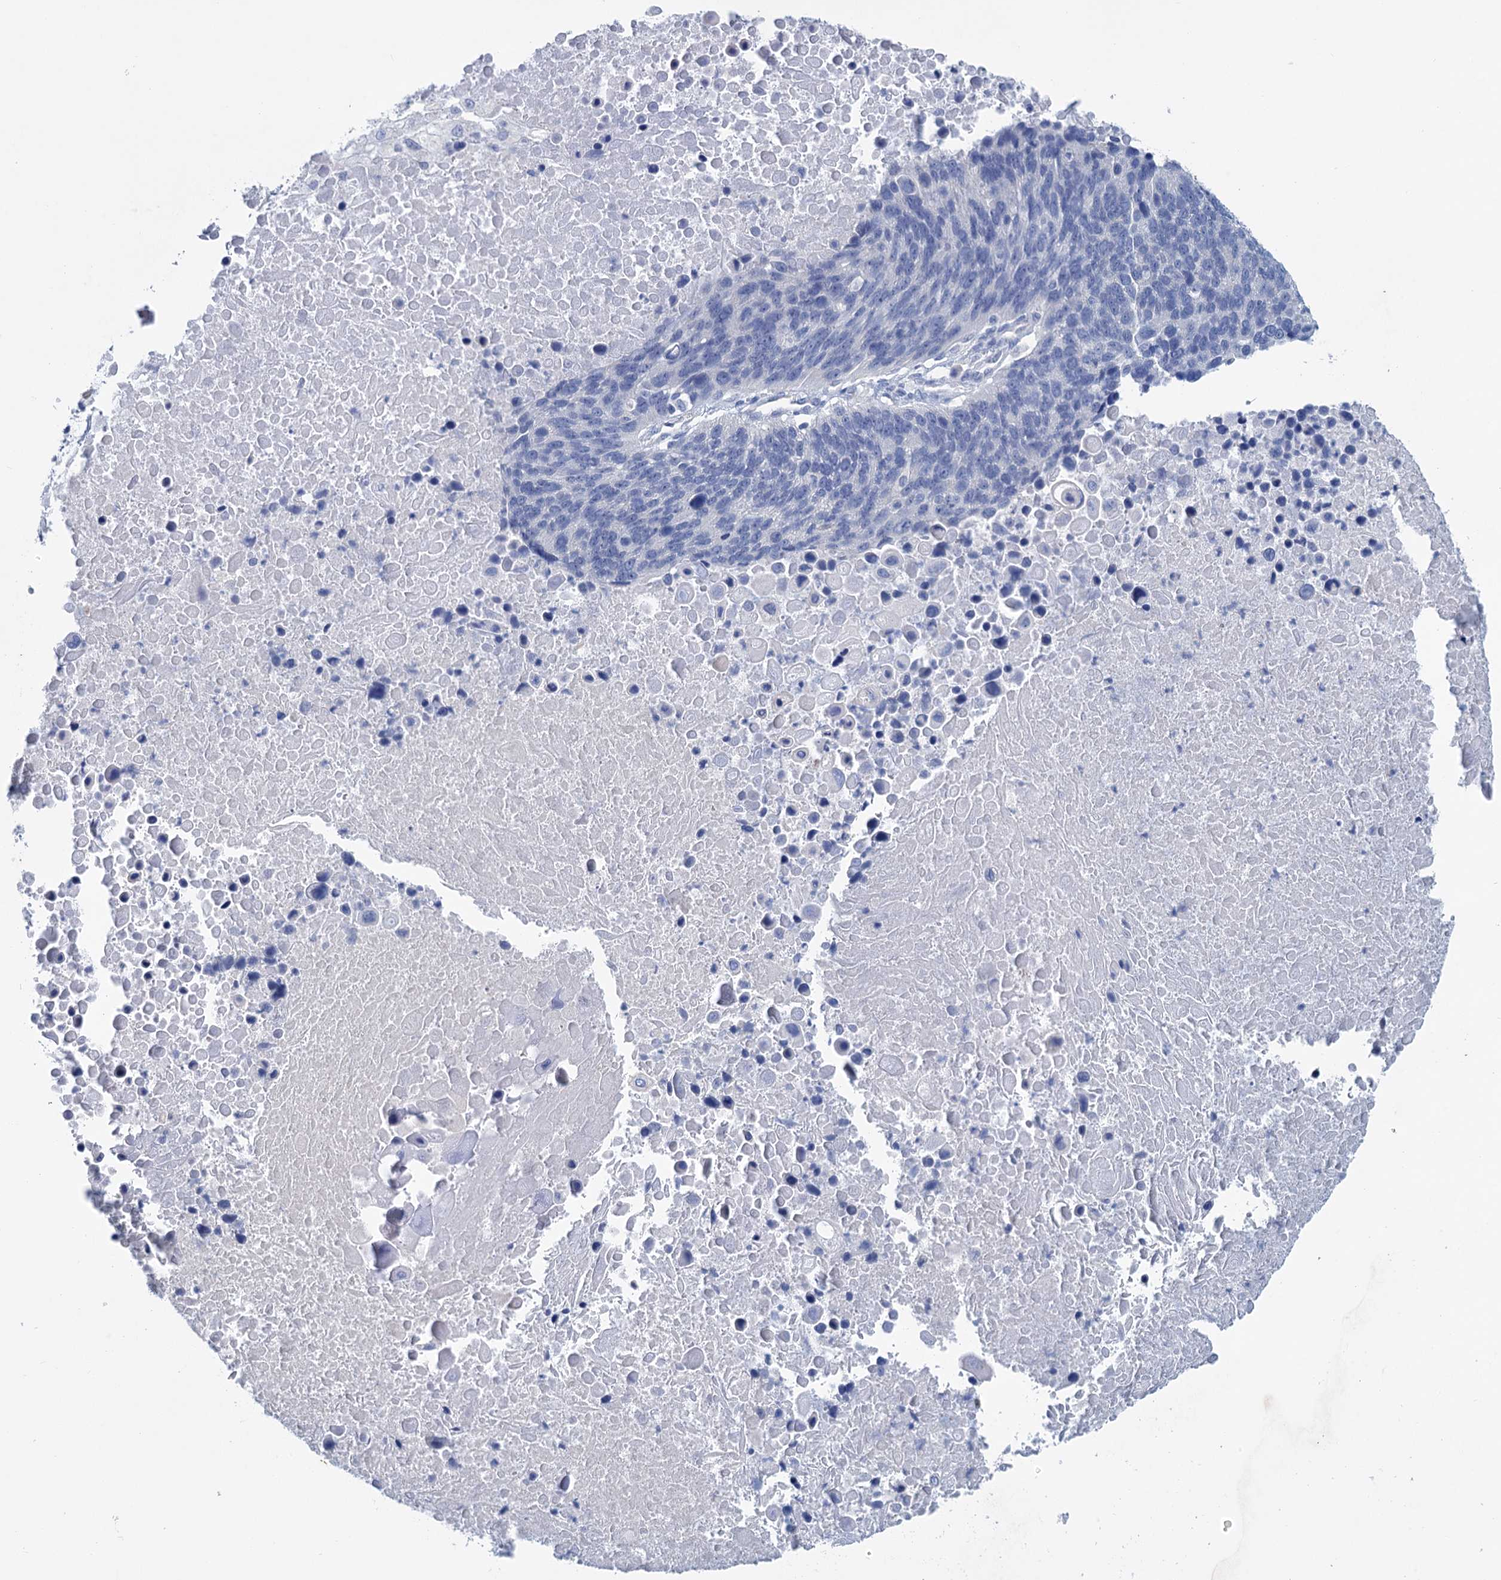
{"staining": {"intensity": "negative", "quantity": "none", "location": "none"}, "tissue": "lung cancer", "cell_type": "Tumor cells", "image_type": "cancer", "snomed": [{"axis": "morphology", "description": "Normal tissue, NOS"}, {"axis": "morphology", "description": "Squamous cell carcinoma, NOS"}, {"axis": "topography", "description": "Lymph node"}, {"axis": "topography", "description": "Lung"}], "caption": "Tumor cells are negative for protein expression in human lung cancer. (DAB (3,3'-diaminobenzidine) immunohistochemistry (IHC) with hematoxylin counter stain).", "gene": "MYOZ3", "patient": {"sex": "male", "age": 66}}